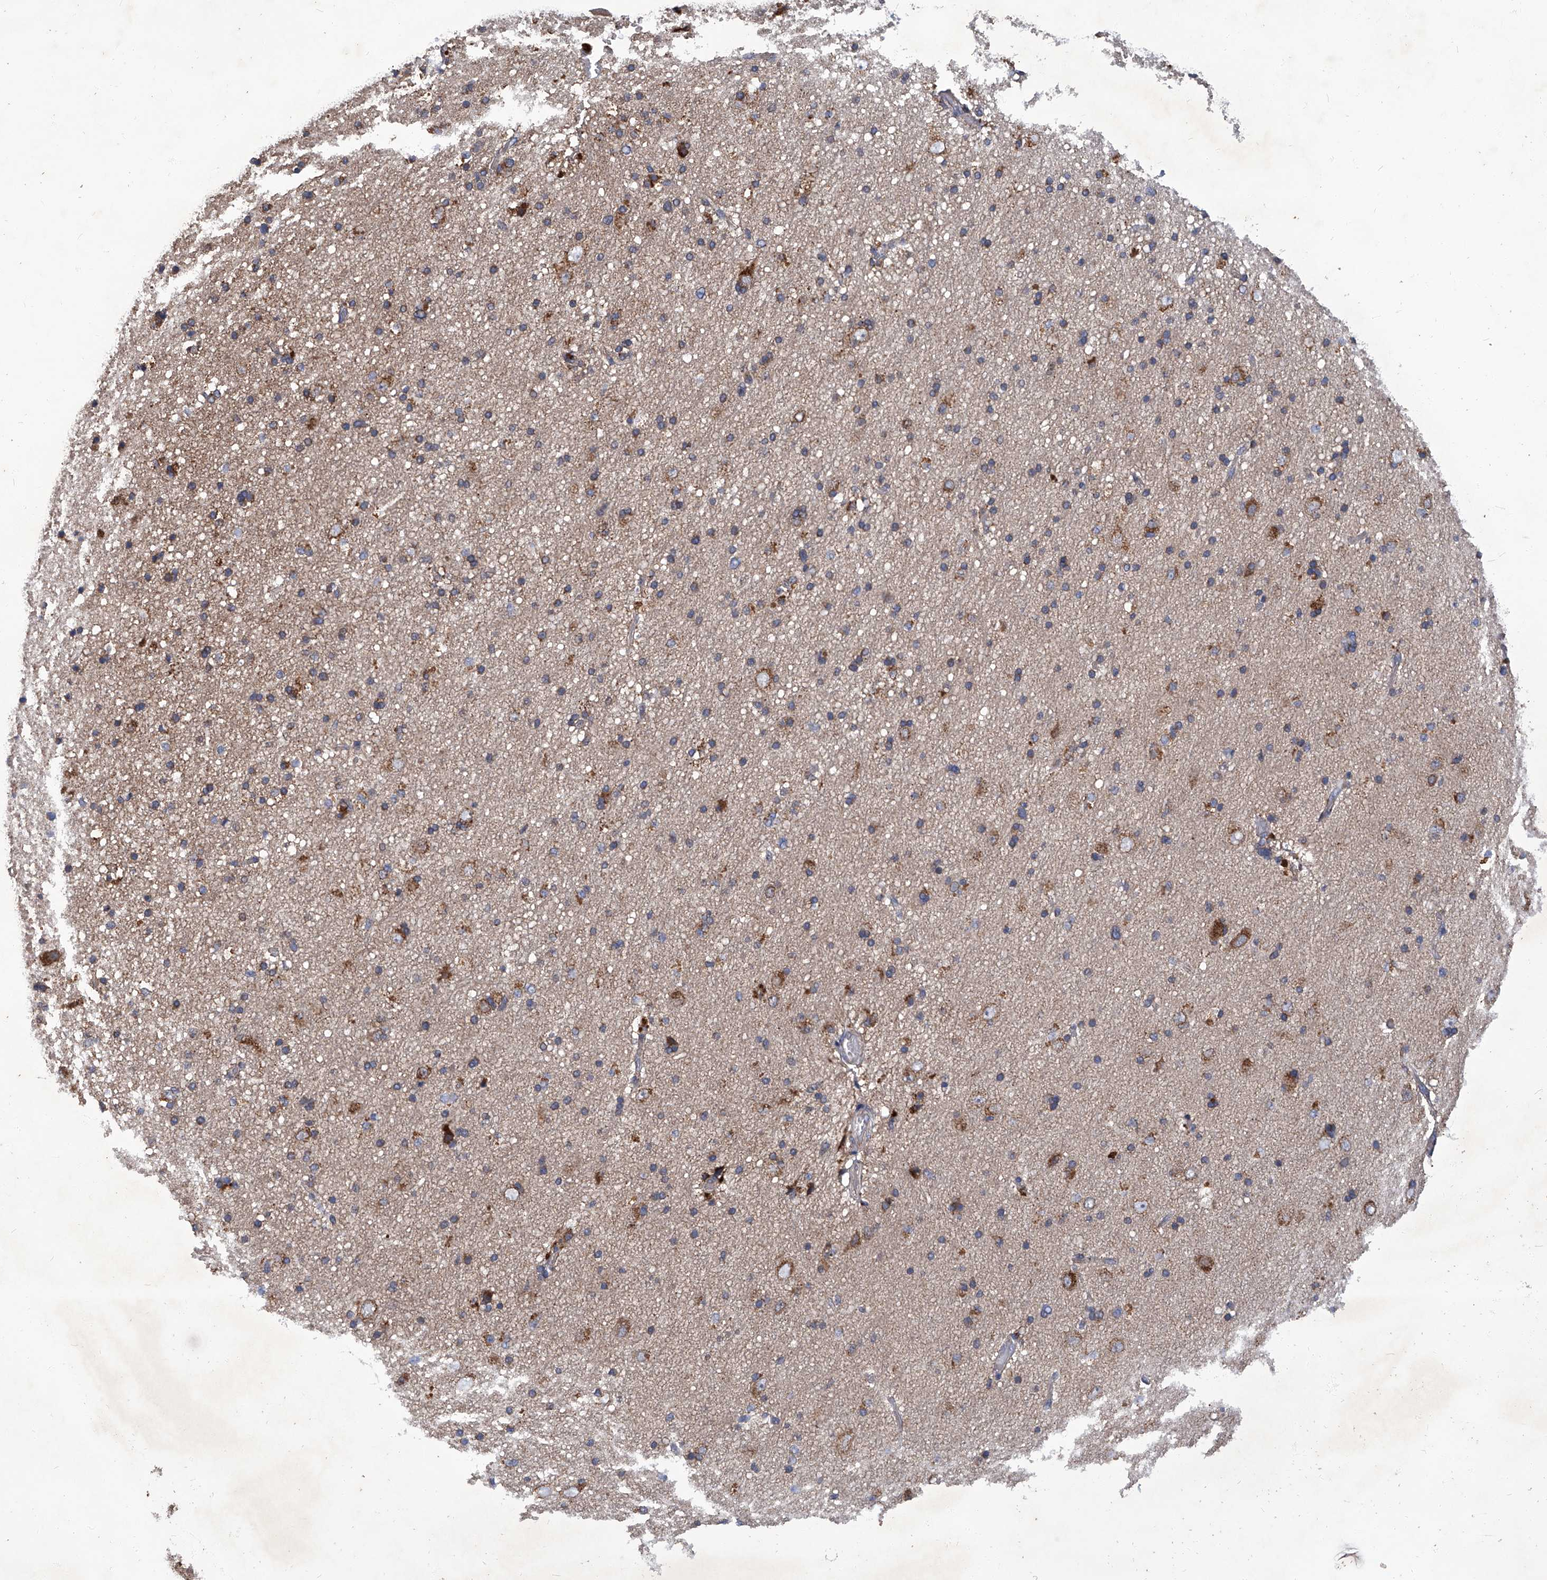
{"staining": {"intensity": "weak", "quantity": ">75%", "location": "cytoplasmic/membranous"}, "tissue": "cerebral cortex", "cell_type": "Endothelial cells", "image_type": "normal", "snomed": [{"axis": "morphology", "description": "Normal tissue, NOS"}, {"axis": "topography", "description": "Cerebral cortex"}], "caption": "Normal cerebral cortex demonstrates weak cytoplasmic/membranous staining in approximately >75% of endothelial cells The staining was performed using DAB (3,3'-diaminobenzidine) to visualize the protein expression in brown, while the nuclei were stained in blue with hematoxylin (Magnification: 20x)..", "gene": "TNFRSF13B", "patient": {"sex": "male", "age": 34}}